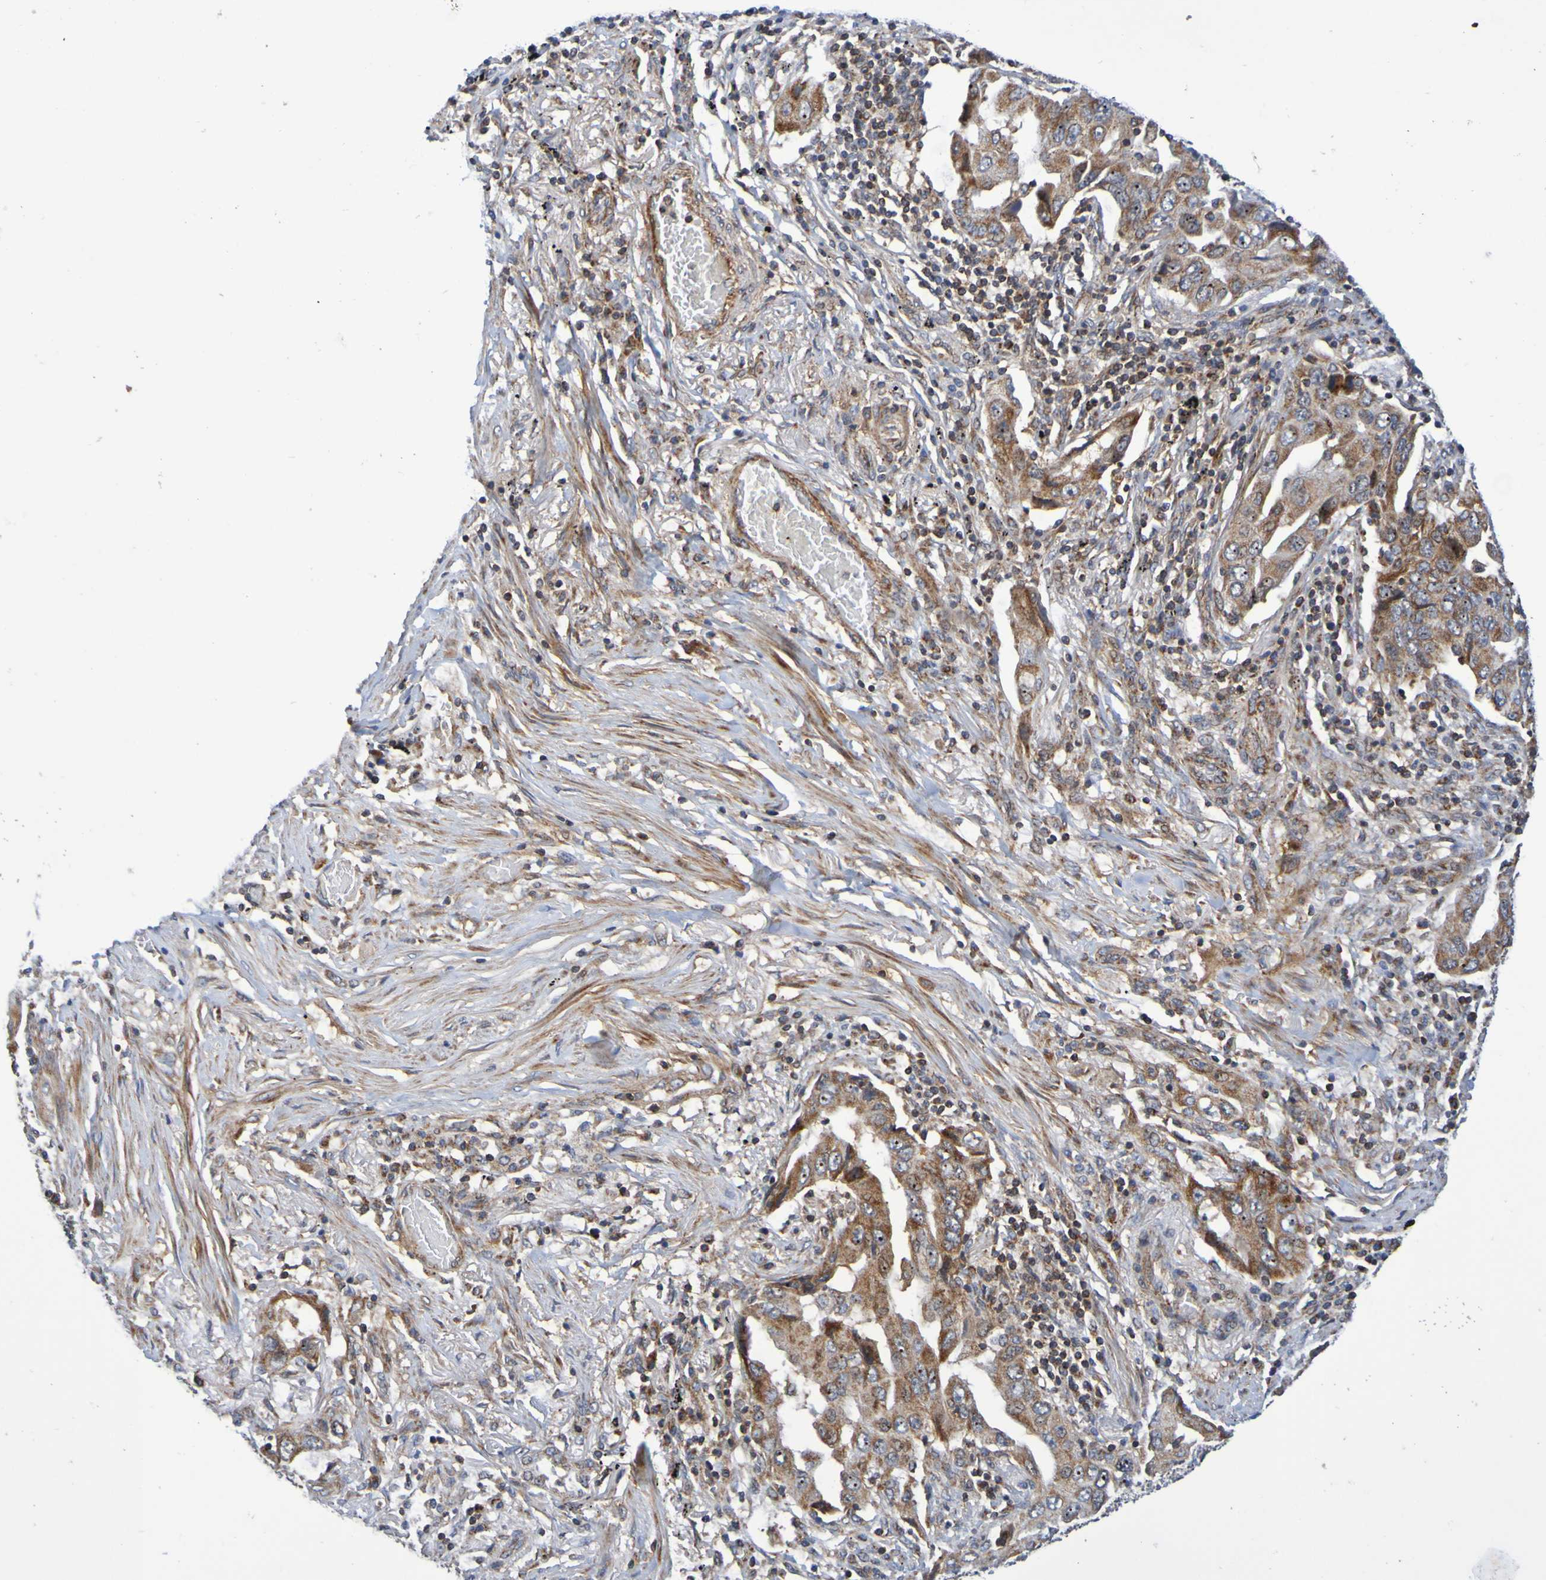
{"staining": {"intensity": "strong", "quantity": ">75%", "location": "cytoplasmic/membranous"}, "tissue": "lung cancer", "cell_type": "Tumor cells", "image_type": "cancer", "snomed": [{"axis": "morphology", "description": "Adenocarcinoma, NOS"}, {"axis": "topography", "description": "Lung"}], "caption": "A brown stain highlights strong cytoplasmic/membranous expression of a protein in lung cancer tumor cells. The protein is stained brown, and the nuclei are stained in blue (DAB IHC with brightfield microscopy, high magnification).", "gene": "CCDC51", "patient": {"sex": "female", "age": 65}}